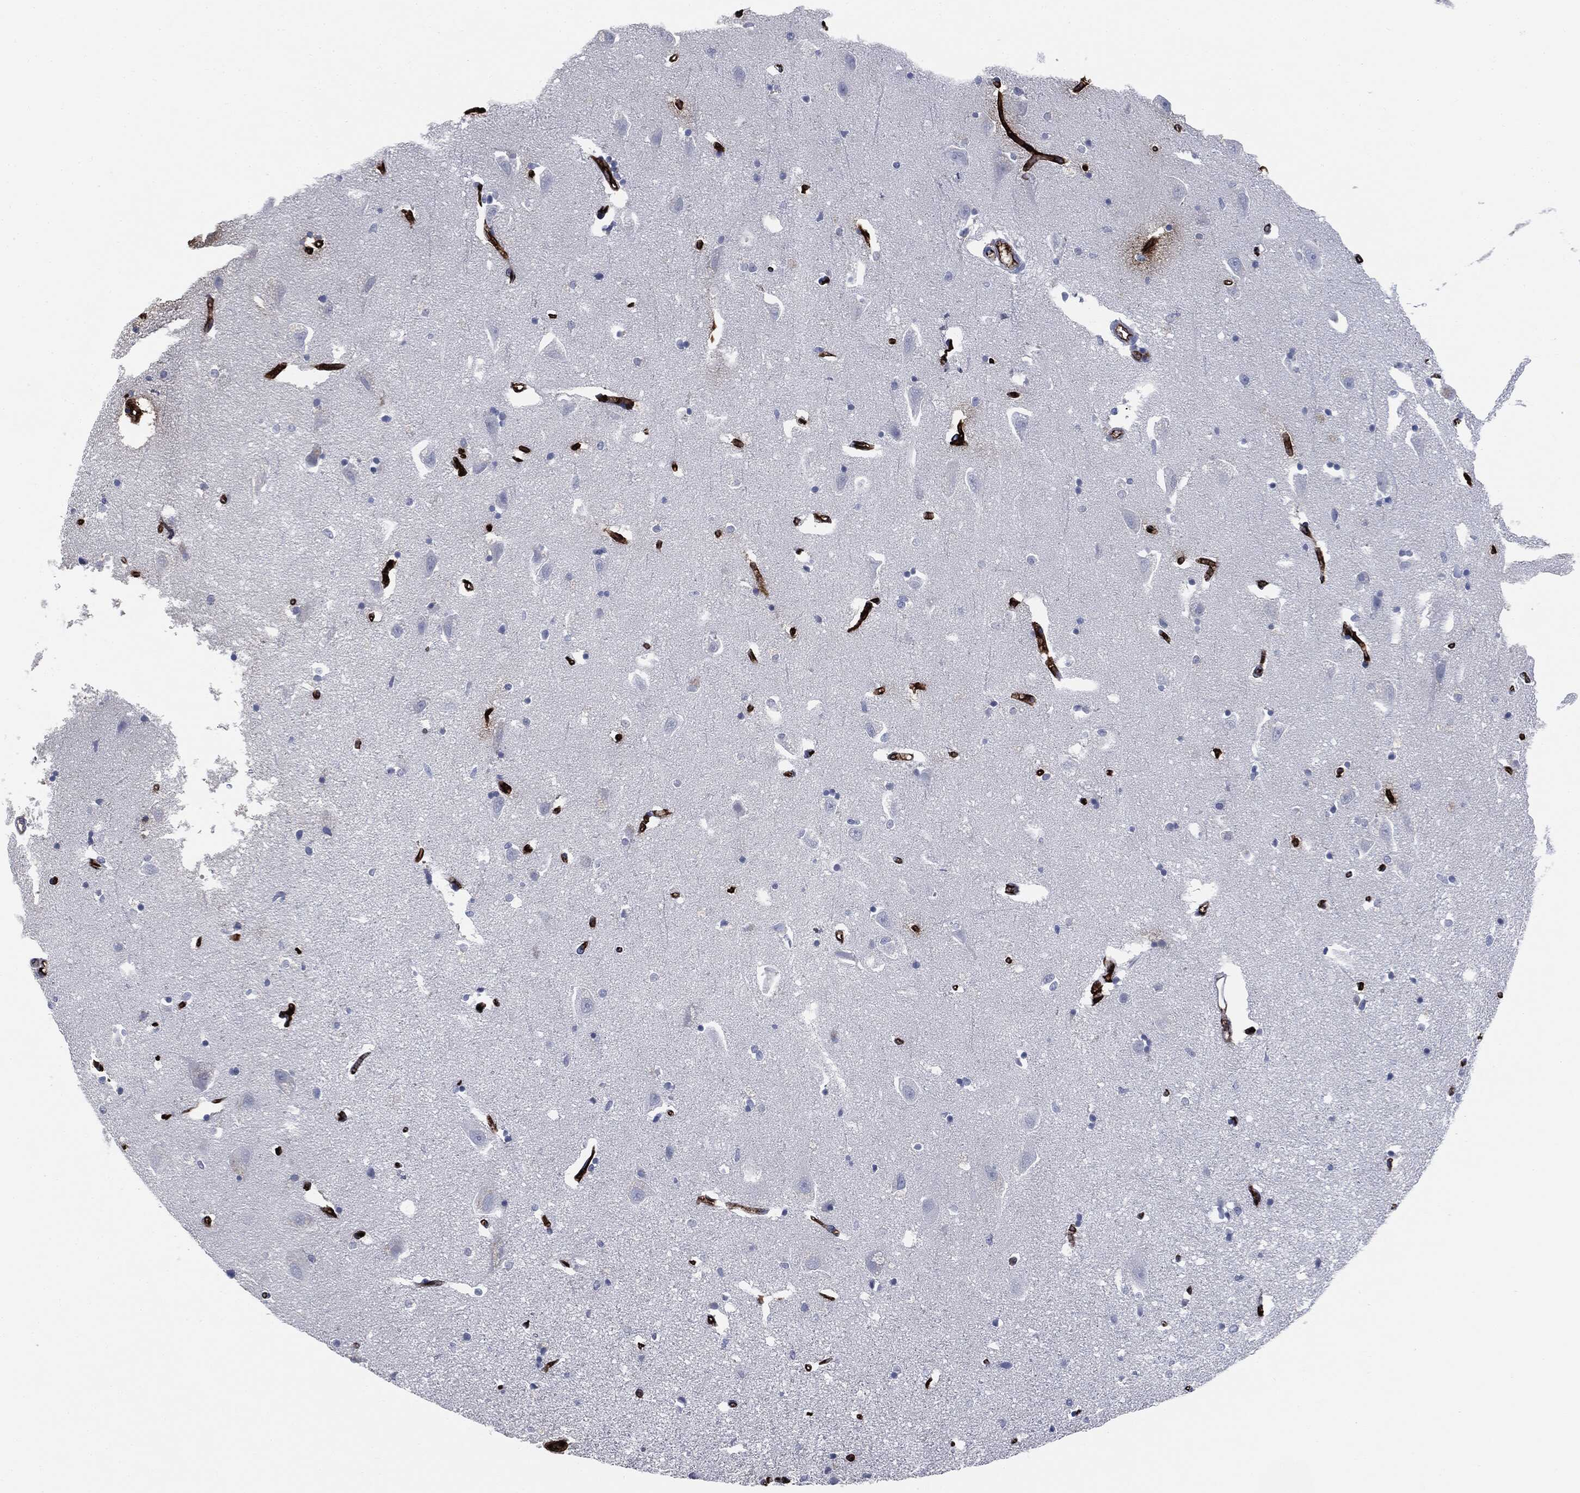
{"staining": {"intensity": "negative", "quantity": "none", "location": "none"}, "tissue": "hippocampus", "cell_type": "Glial cells", "image_type": "normal", "snomed": [{"axis": "morphology", "description": "Normal tissue, NOS"}, {"axis": "topography", "description": "Lateral ventricle wall"}, {"axis": "topography", "description": "Hippocampus"}], "caption": "IHC photomicrograph of unremarkable human hippocampus stained for a protein (brown), which demonstrates no positivity in glial cells.", "gene": "APOB", "patient": {"sex": "female", "age": 63}}